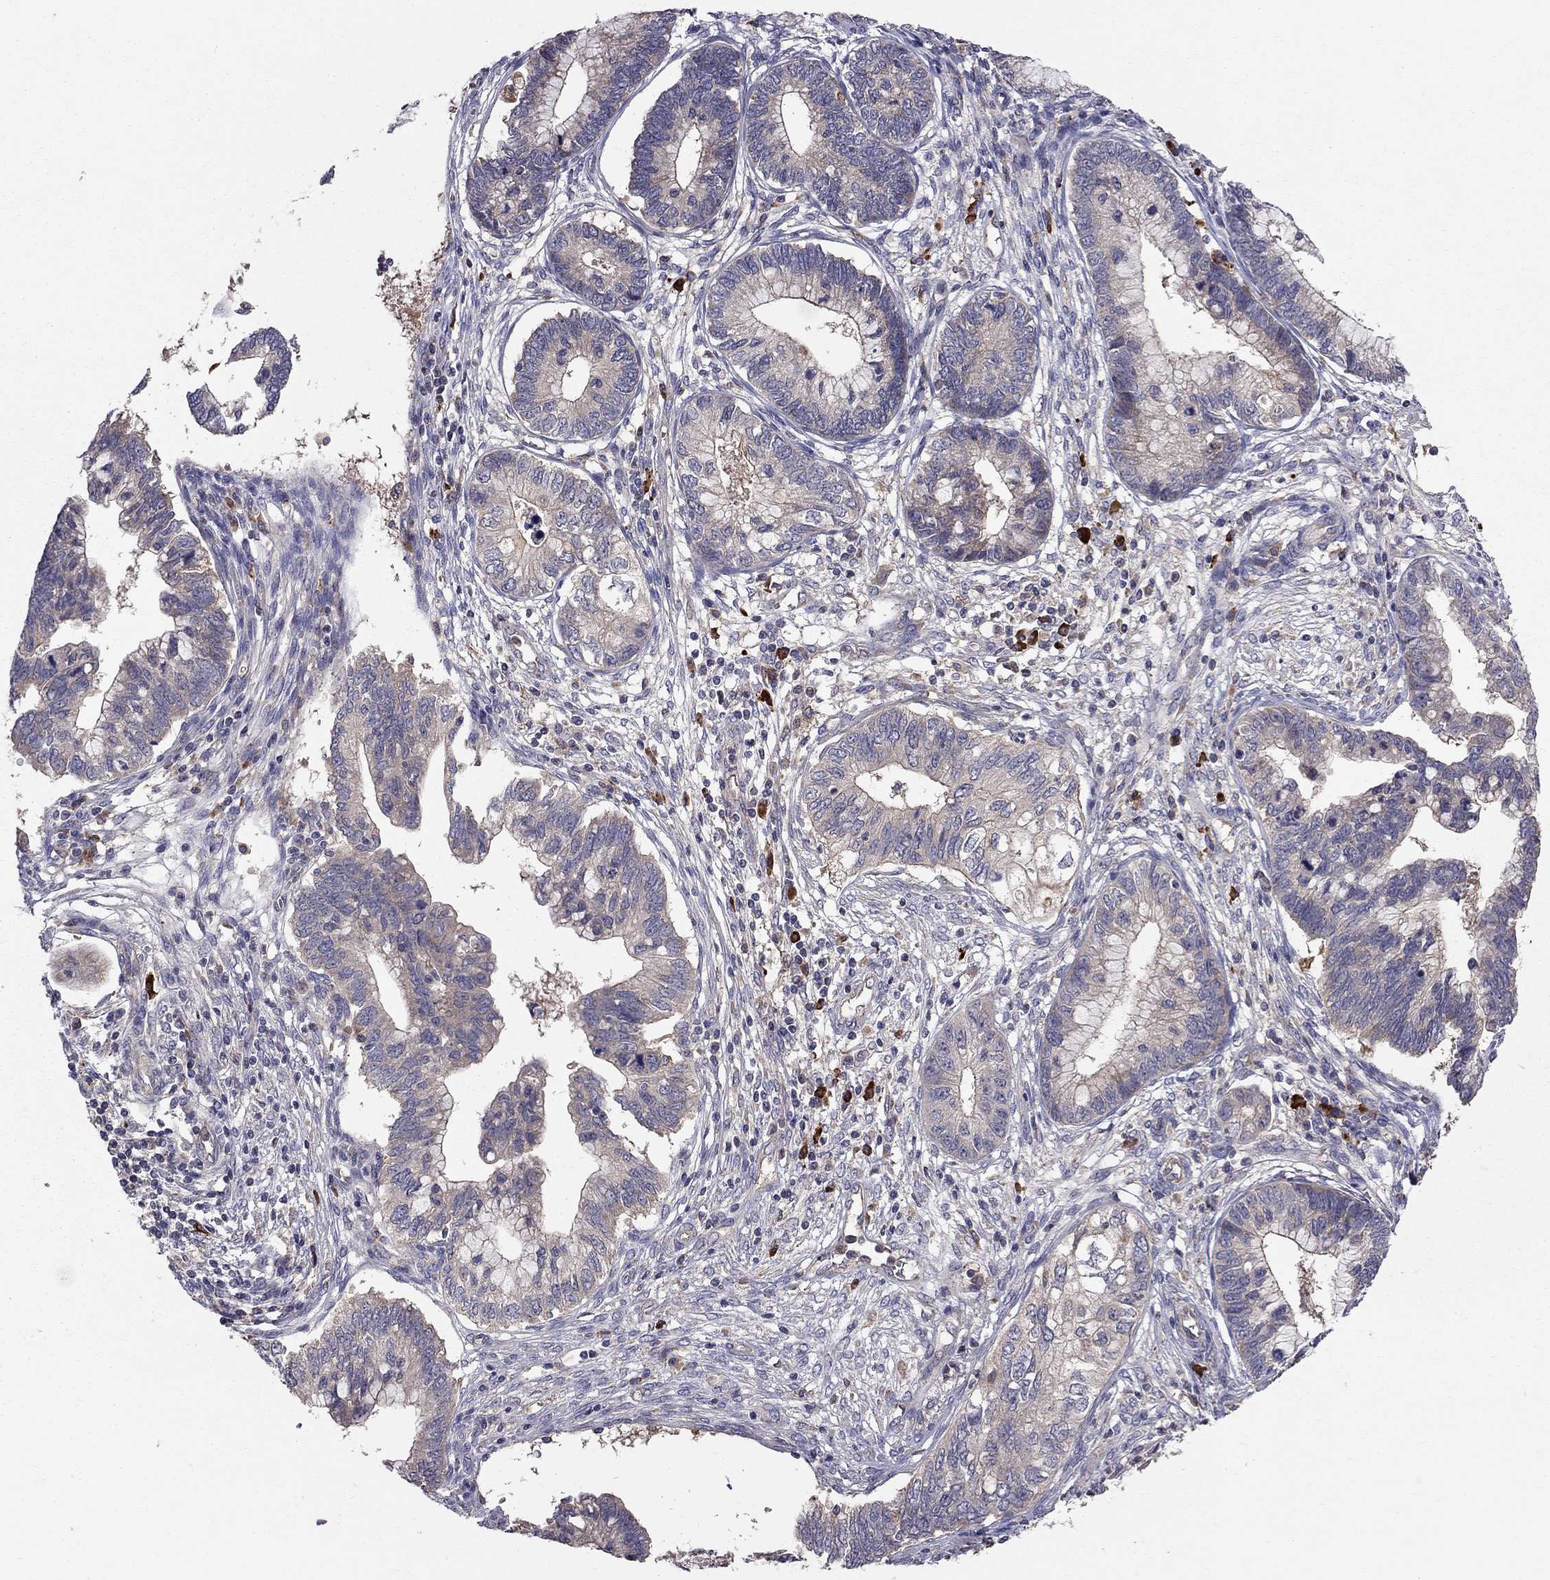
{"staining": {"intensity": "weak", "quantity": "25%-75%", "location": "cytoplasmic/membranous"}, "tissue": "cervical cancer", "cell_type": "Tumor cells", "image_type": "cancer", "snomed": [{"axis": "morphology", "description": "Adenocarcinoma, NOS"}, {"axis": "topography", "description": "Cervix"}], "caption": "Adenocarcinoma (cervical) stained with DAB IHC reveals low levels of weak cytoplasmic/membranous expression in about 25%-75% of tumor cells. The staining is performed using DAB brown chromogen to label protein expression. The nuclei are counter-stained blue using hematoxylin.", "gene": "PIK3CG", "patient": {"sex": "female", "age": 44}}